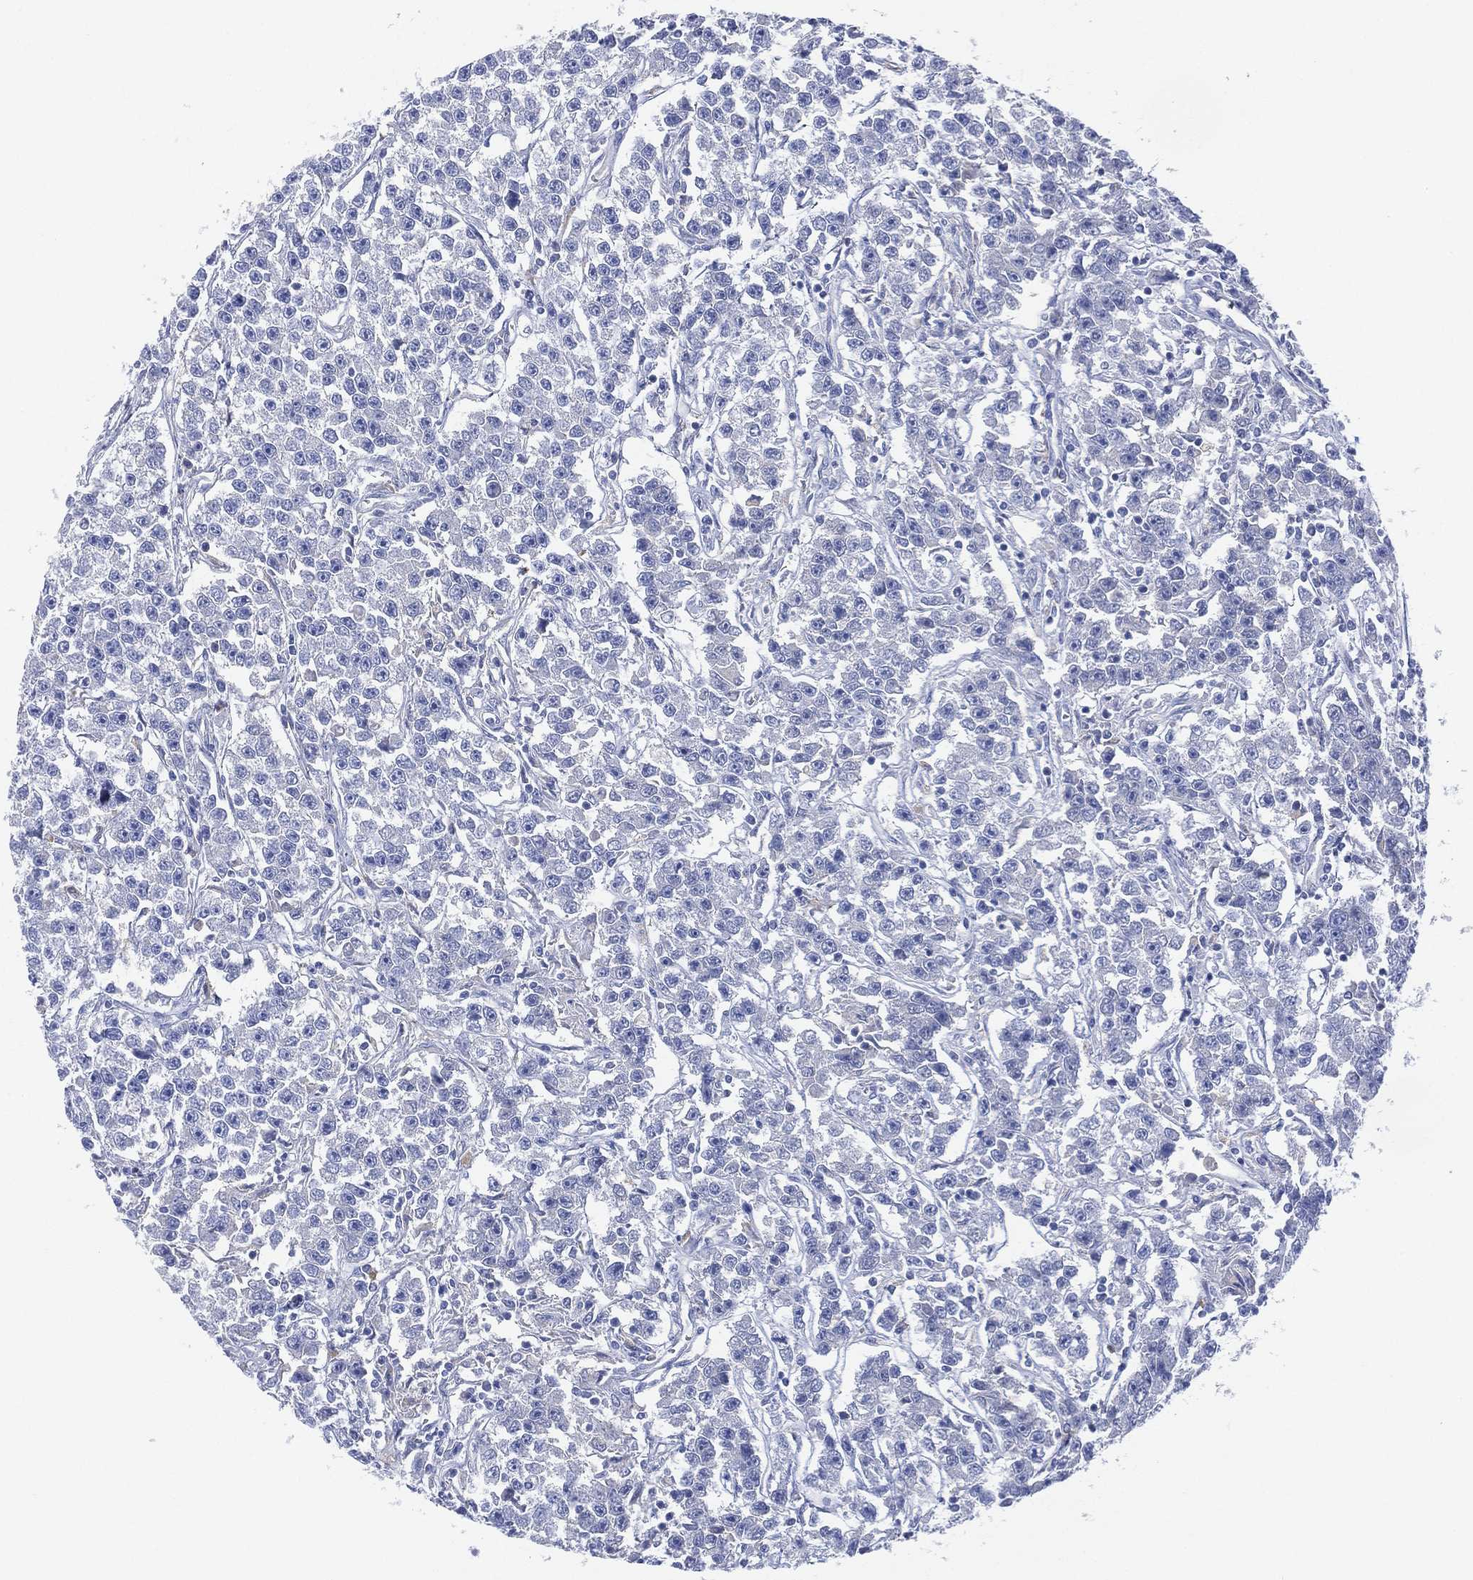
{"staining": {"intensity": "negative", "quantity": "none", "location": "none"}, "tissue": "testis cancer", "cell_type": "Tumor cells", "image_type": "cancer", "snomed": [{"axis": "morphology", "description": "Seminoma, NOS"}, {"axis": "topography", "description": "Testis"}], "caption": "IHC of human testis cancer (seminoma) exhibits no positivity in tumor cells. Brightfield microscopy of IHC stained with DAB (3,3'-diaminobenzidine) (brown) and hematoxylin (blue), captured at high magnification.", "gene": "GALNS", "patient": {"sex": "male", "age": 59}}